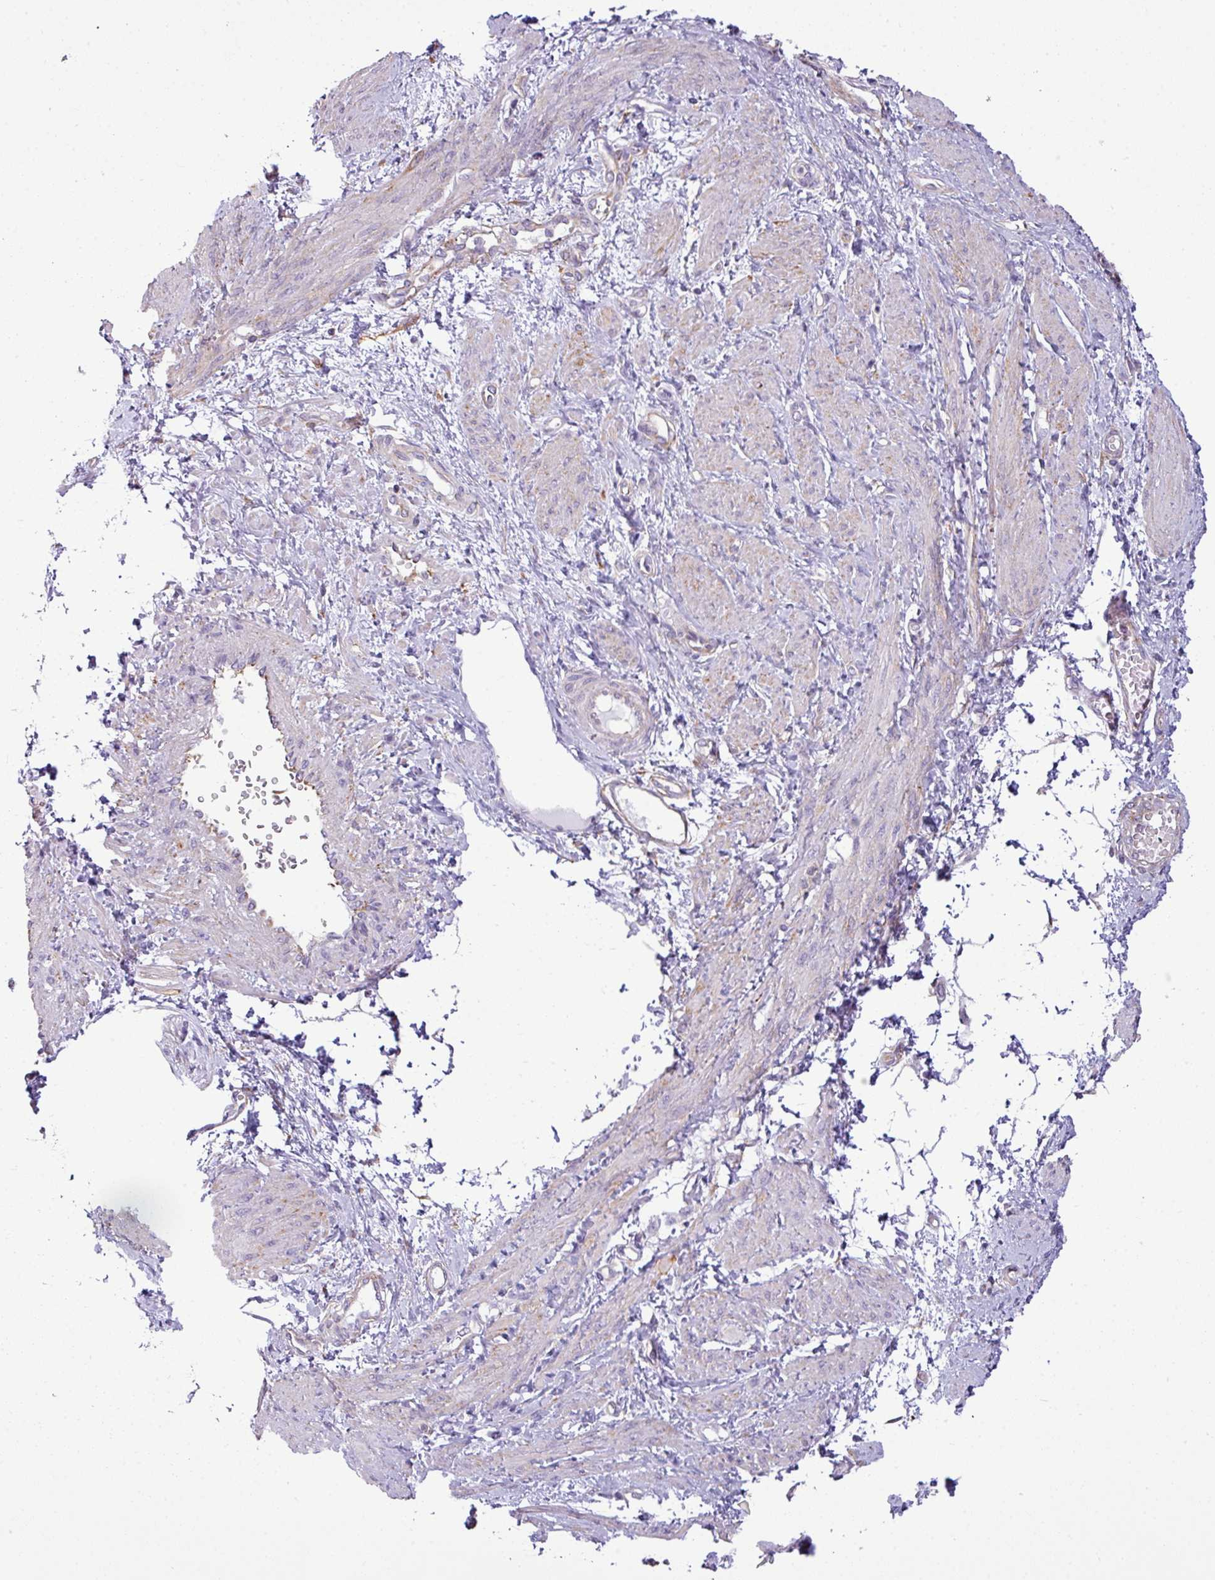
{"staining": {"intensity": "weak", "quantity": "<25%", "location": "cytoplasmic/membranous"}, "tissue": "smooth muscle", "cell_type": "Smooth muscle cells", "image_type": "normal", "snomed": [{"axis": "morphology", "description": "Normal tissue, NOS"}, {"axis": "topography", "description": "Smooth muscle"}, {"axis": "topography", "description": "Uterus"}], "caption": "There is no significant positivity in smooth muscle cells of smooth muscle. (Immunohistochemistry, brightfield microscopy, high magnification).", "gene": "XNDC1N", "patient": {"sex": "female", "age": 39}}